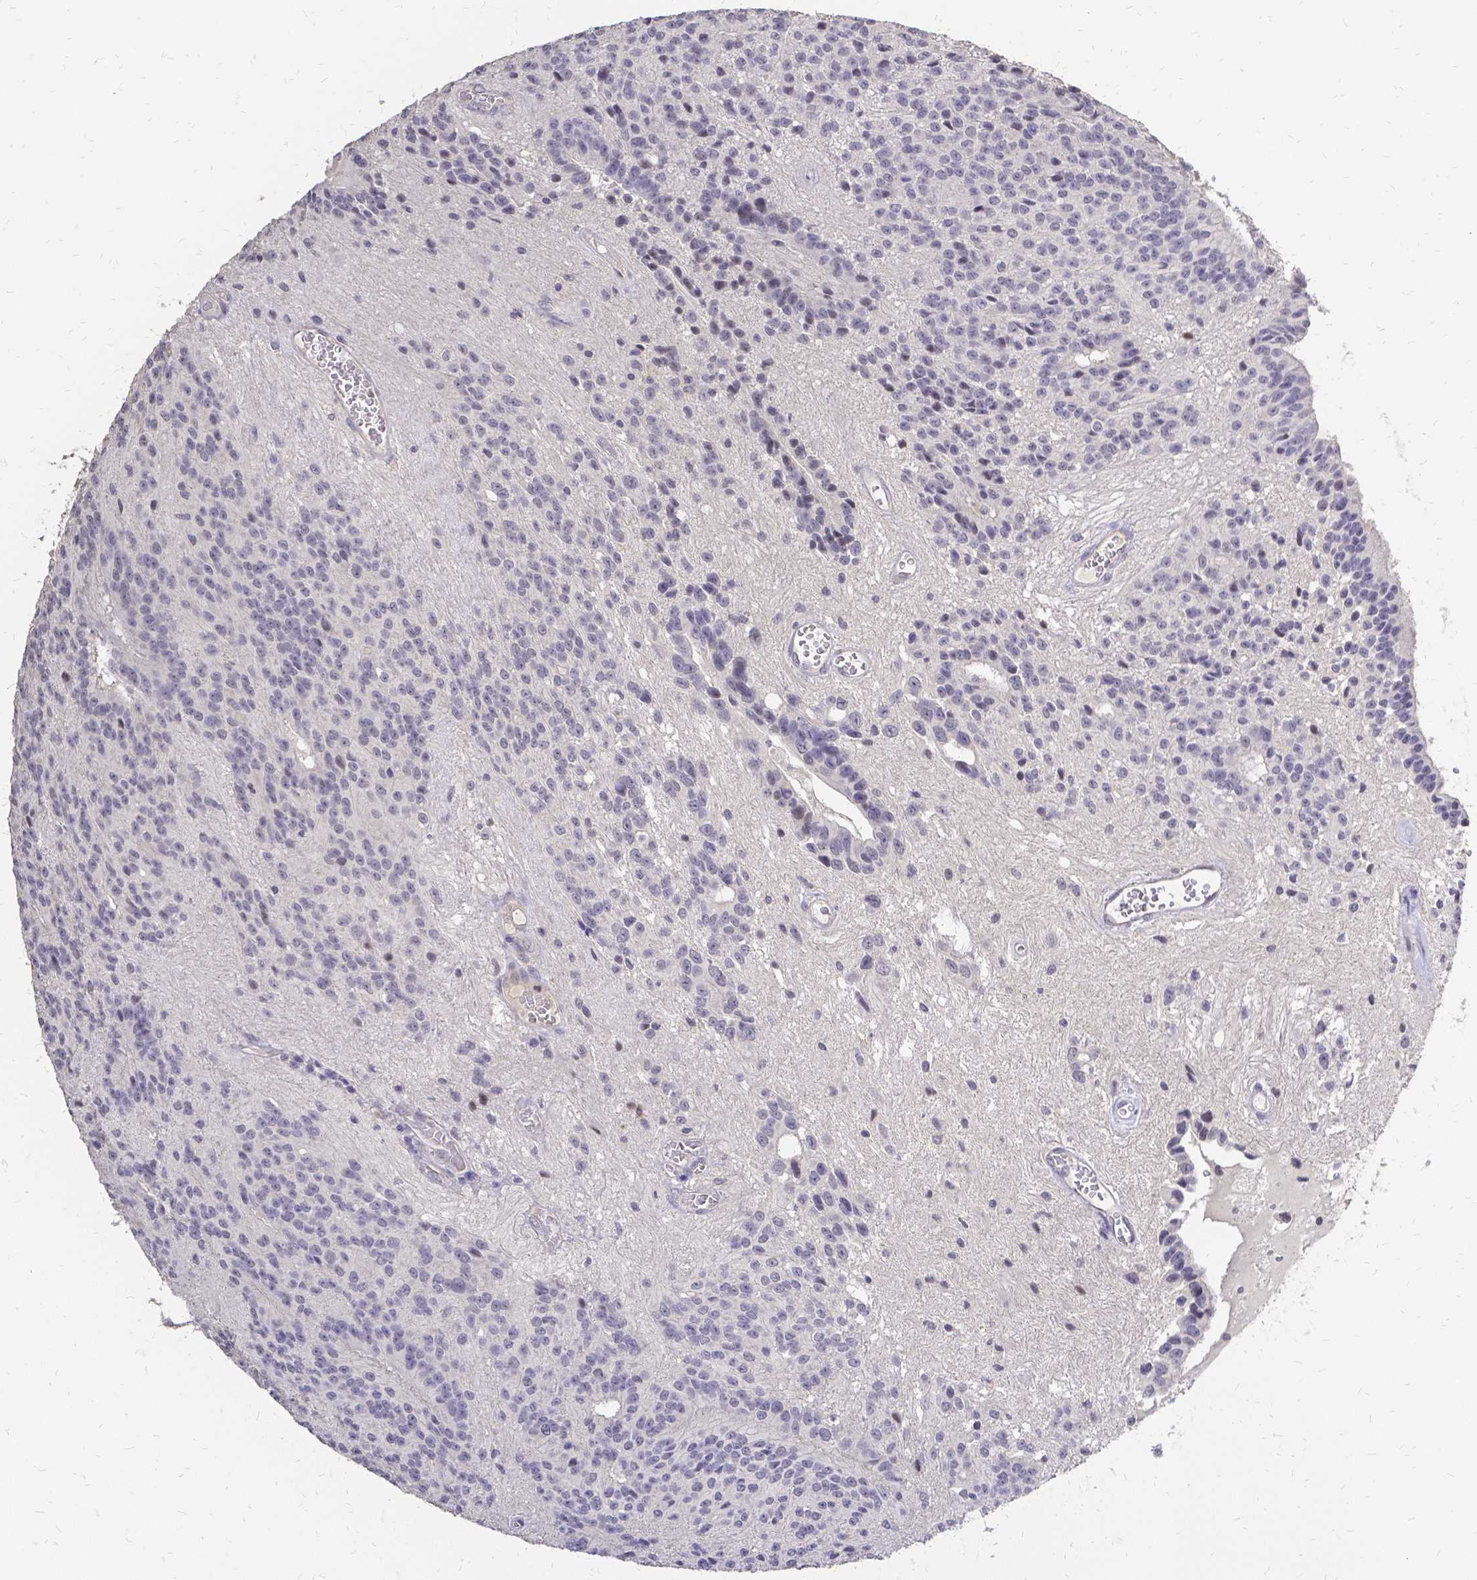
{"staining": {"intensity": "negative", "quantity": "none", "location": "none"}, "tissue": "glioma", "cell_type": "Tumor cells", "image_type": "cancer", "snomed": [{"axis": "morphology", "description": "Glioma, malignant, Low grade"}, {"axis": "topography", "description": "Brain"}], "caption": "Photomicrograph shows no protein expression in tumor cells of glioma tissue.", "gene": "CIB1", "patient": {"sex": "male", "age": 31}}